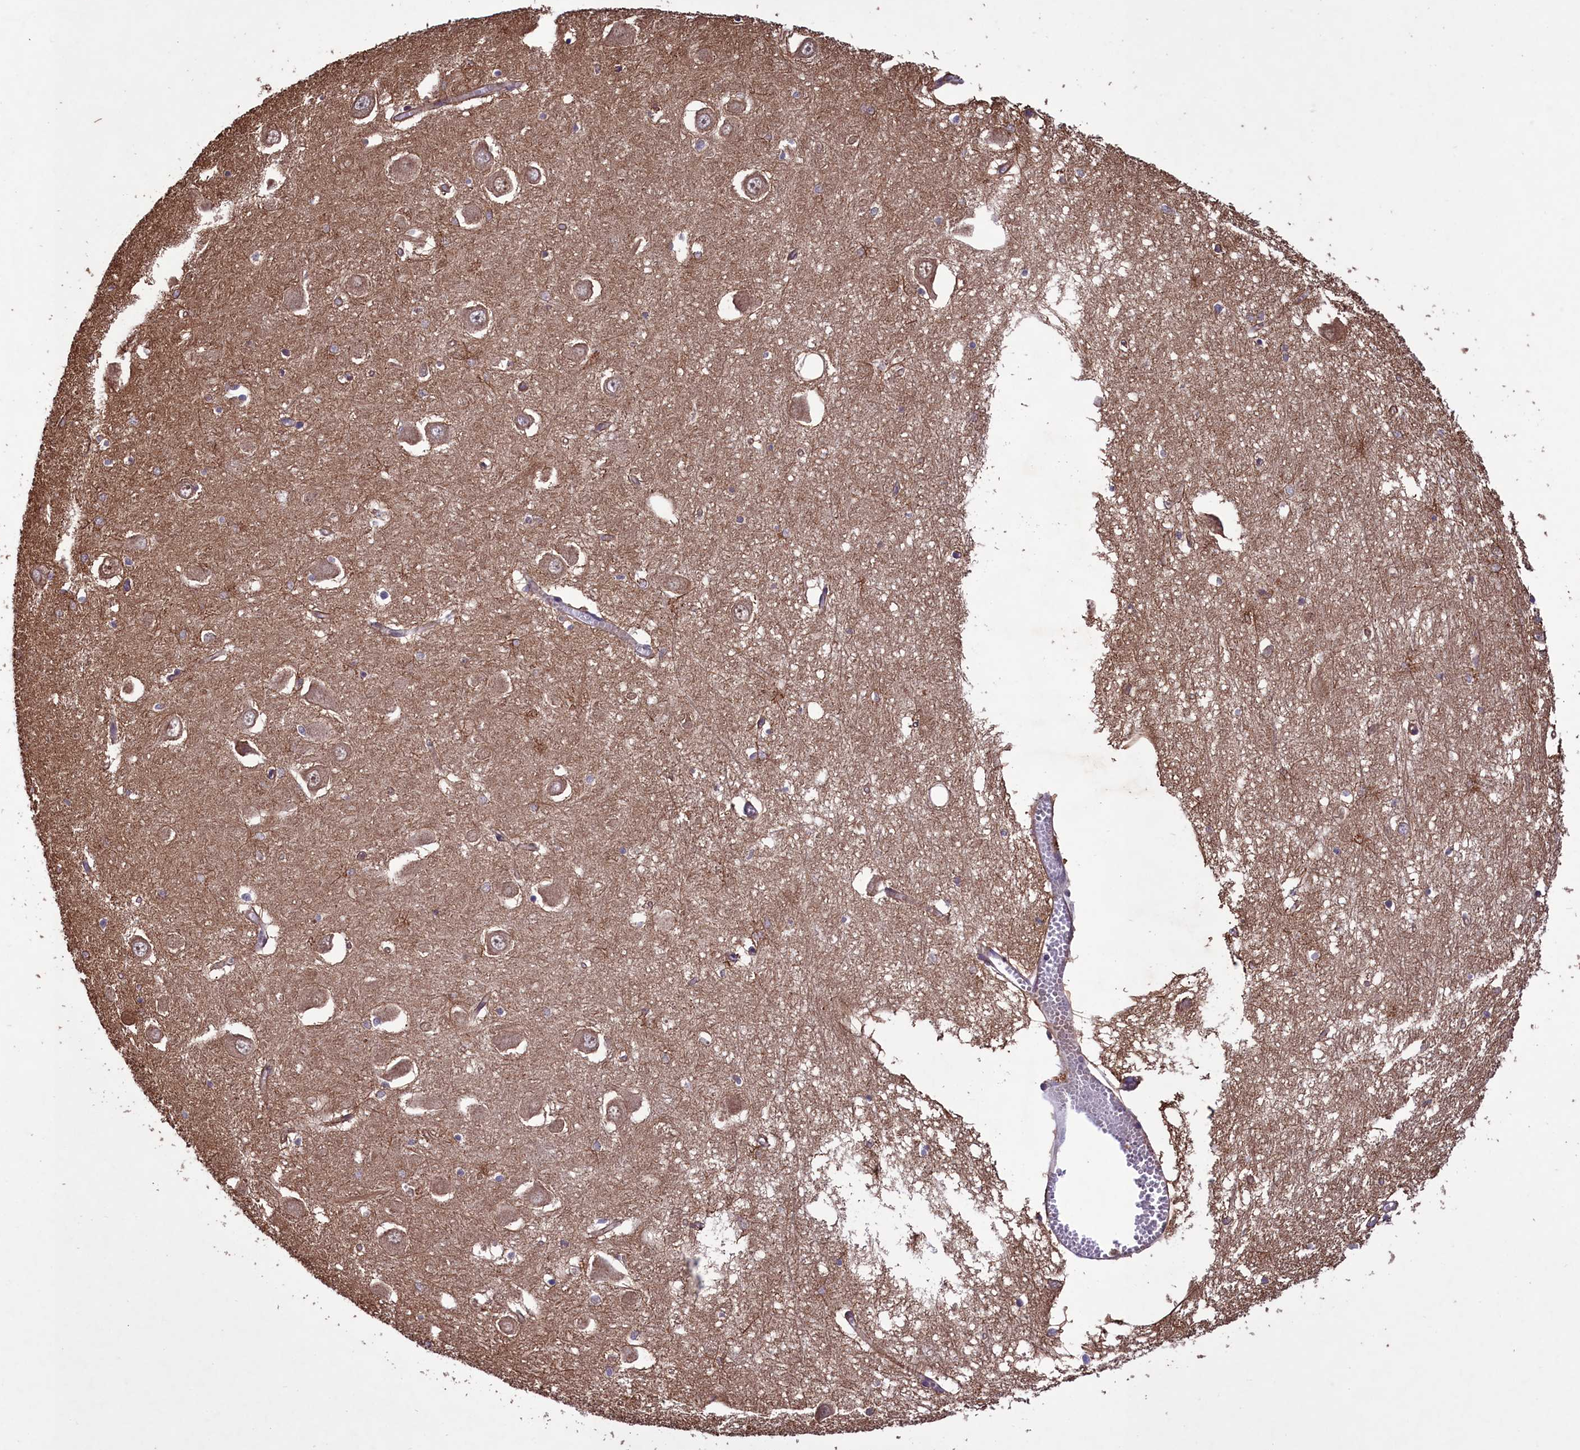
{"staining": {"intensity": "moderate", "quantity": "<25%", "location": "cytoplasmic/membranous"}, "tissue": "hippocampus", "cell_type": "Glial cells", "image_type": "normal", "snomed": [{"axis": "morphology", "description": "Normal tissue, NOS"}, {"axis": "topography", "description": "Hippocampus"}], "caption": "Hippocampus stained with DAB IHC reveals low levels of moderate cytoplasmic/membranous staining in approximately <25% of glial cells.", "gene": "DAPK3", "patient": {"sex": "male", "age": 70}}